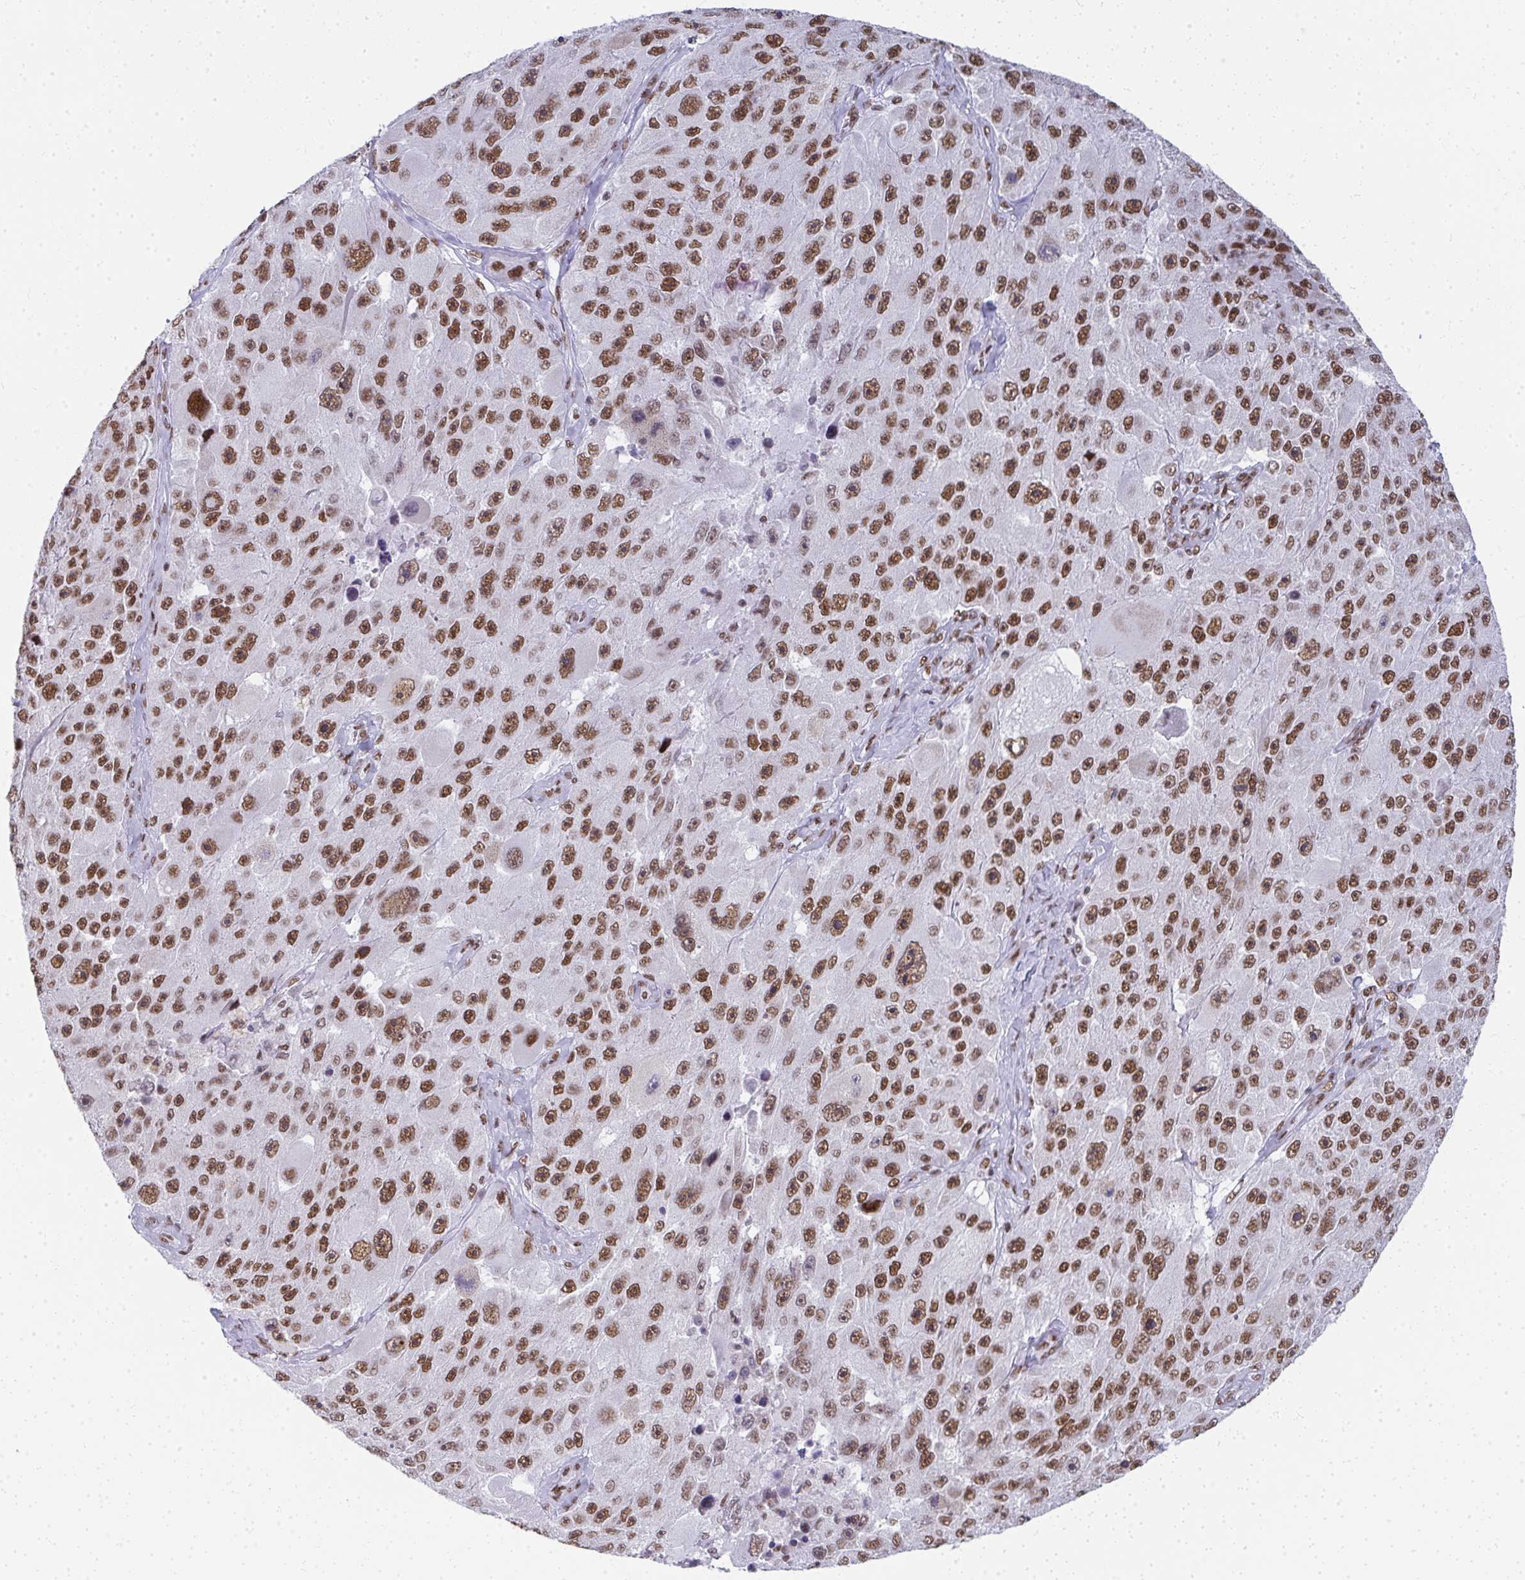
{"staining": {"intensity": "strong", "quantity": ">75%", "location": "nuclear"}, "tissue": "melanoma", "cell_type": "Tumor cells", "image_type": "cancer", "snomed": [{"axis": "morphology", "description": "Malignant melanoma, Metastatic site"}, {"axis": "topography", "description": "Lymph node"}], "caption": "Human melanoma stained for a protein (brown) reveals strong nuclear positive staining in approximately >75% of tumor cells.", "gene": "CREBBP", "patient": {"sex": "male", "age": 62}}